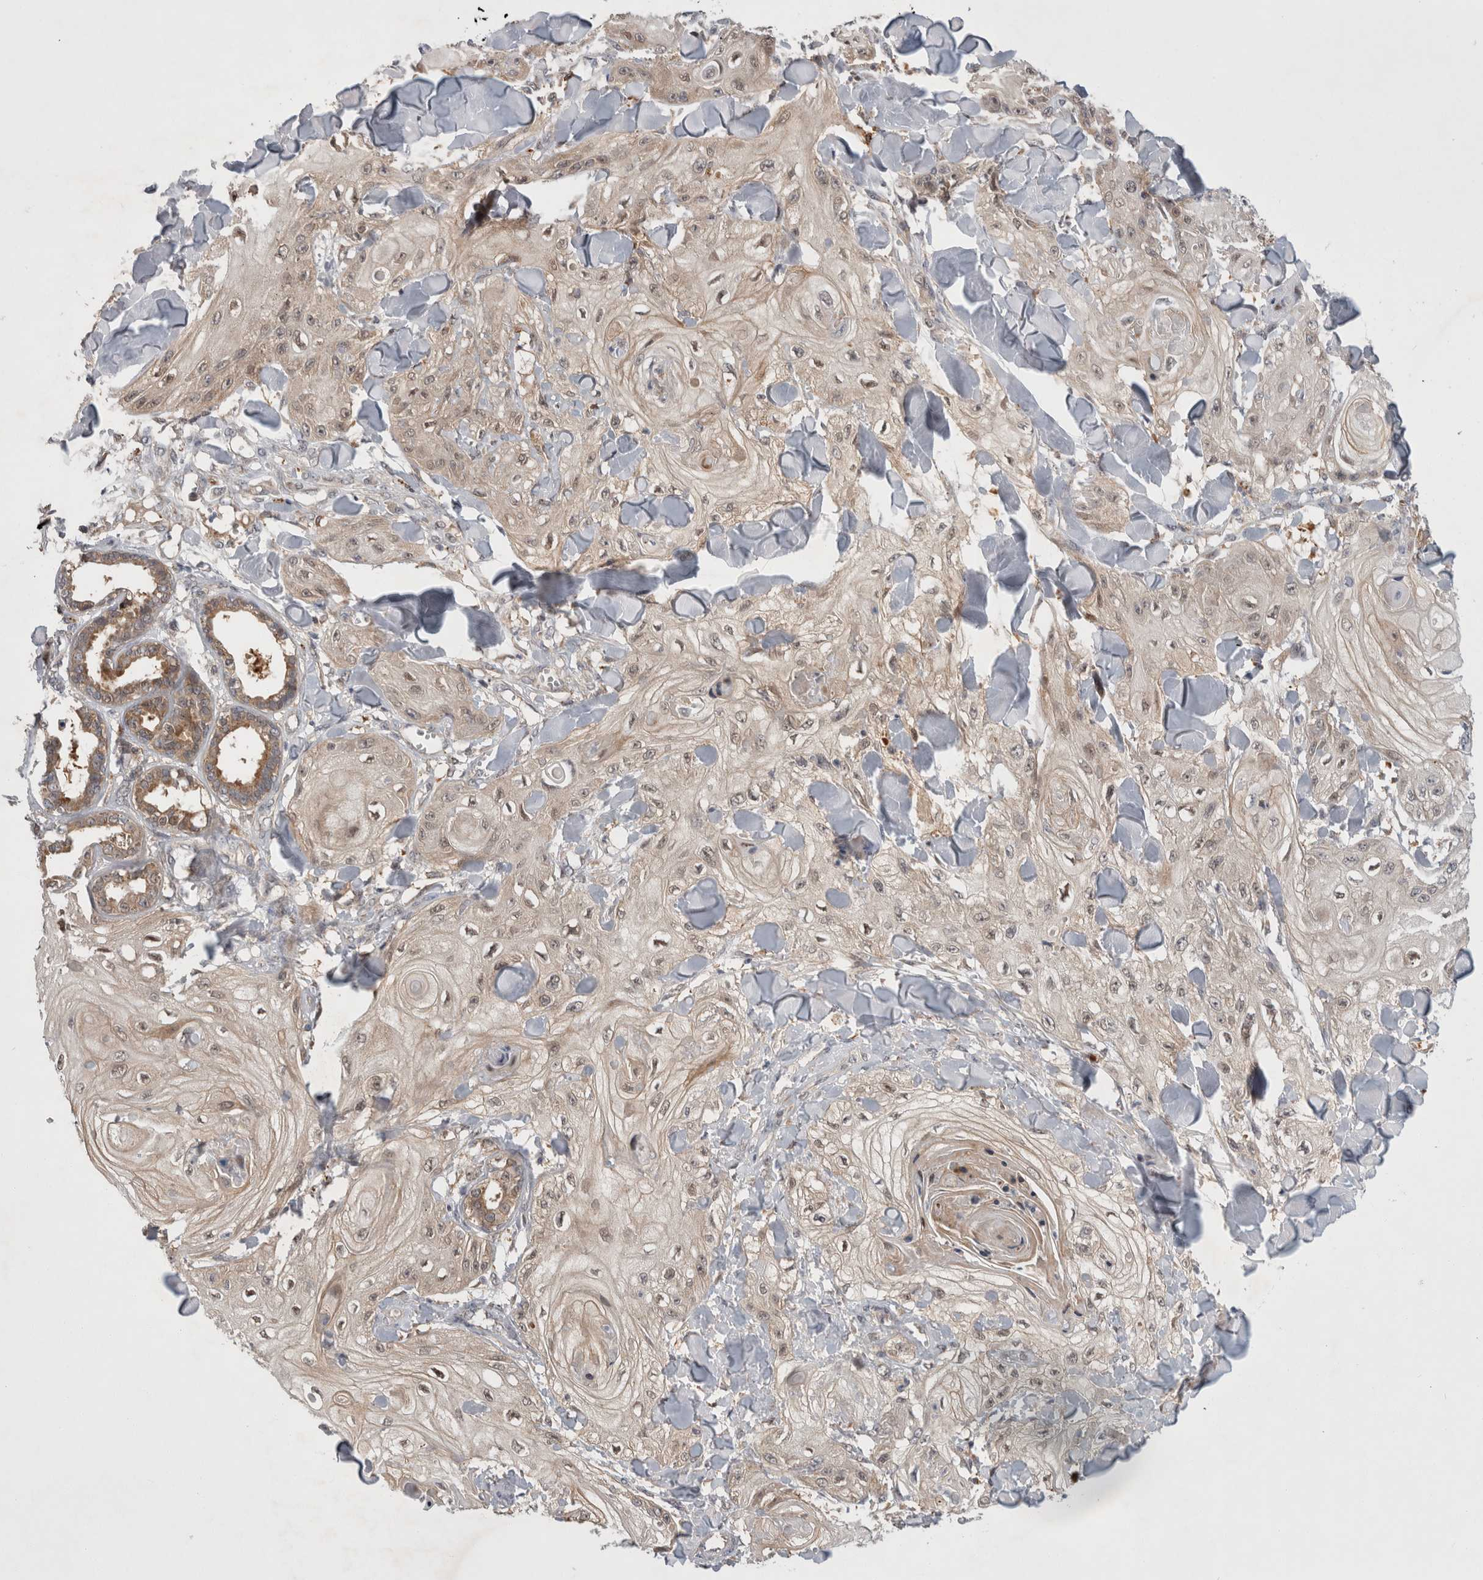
{"staining": {"intensity": "weak", "quantity": "25%-75%", "location": "cytoplasmic/membranous"}, "tissue": "skin cancer", "cell_type": "Tumor cells", "image_type": "cancer", "snomed": [{"axis": "morphology", "description": "Squamous cell carcinoma, NOS"}, {"axis": "topography", "description": "Skin"}], "caption": "A low amount of weak cytoplasmic/membranous staining is identified in about 25%-75% of tumor cells in skin cancer tissue. (brown staining indicates protein expression, while blue staining denotes nuclei).", "gene": "MRPL37", "patient": {"sex": "male", "age": 74}}